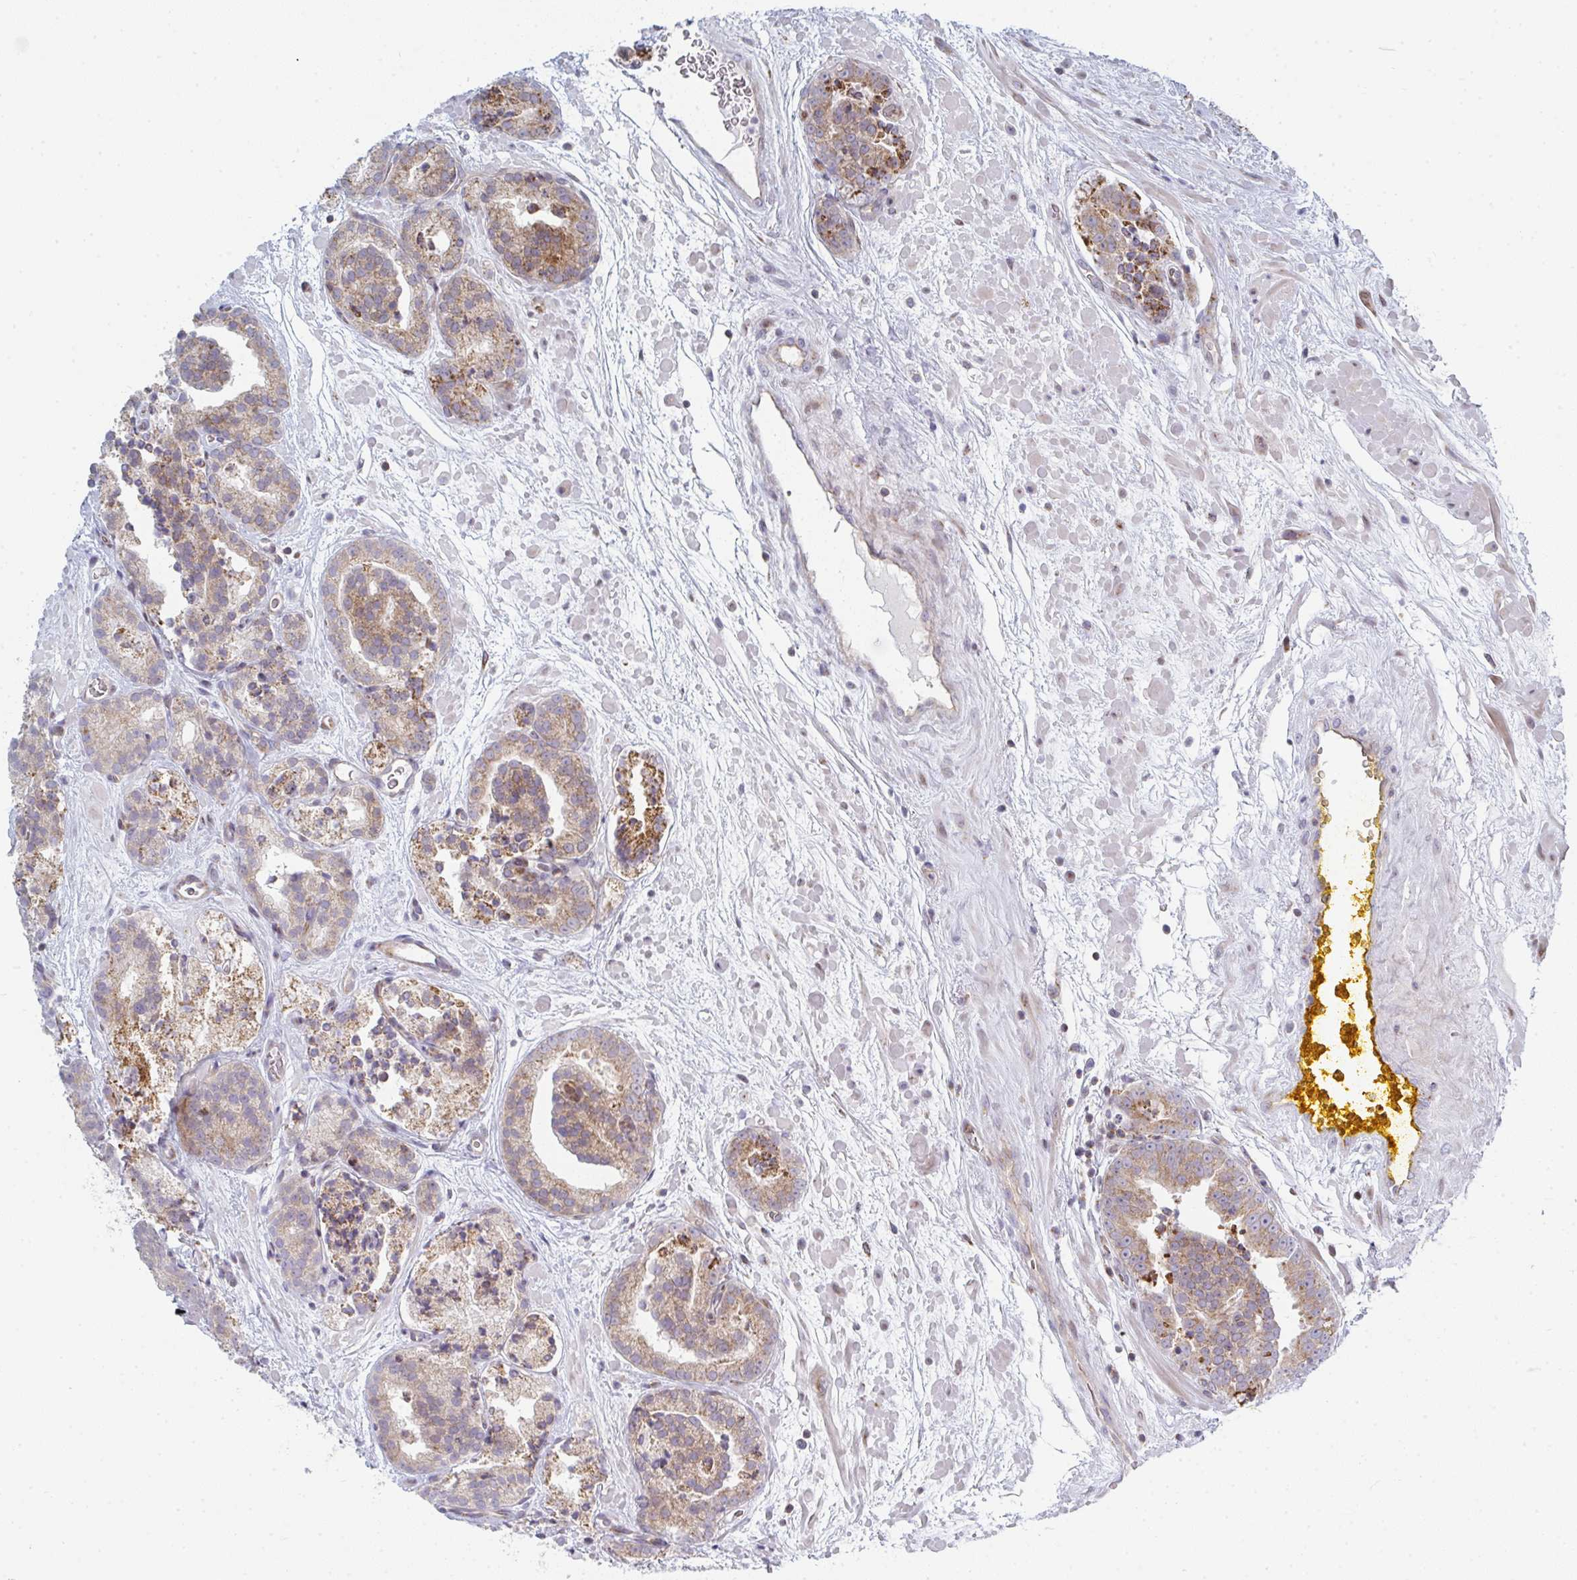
{"staining": {"intensity": "weak", "quantity": ">75%", "location": "cytoplasmic/membranous"}, "tissue": "prostate cancer", "cell_type": "Tumor cells", "image_type": "cancer", "snomed": [{"axis": "morphology", "description": "Adenocarcinoma, High grade"}, {"axis": "topography", "description": "Prostate"}], "caption": "High-grade adenocarcinoma (prostate) stained with DAB immunohistochemistry shows low levels of weak cytoplasmic/membranous expression in approximately >75% of tumor cells.", "gene": "PRKCH", "patient": {"sex": "male", "age": 66}}